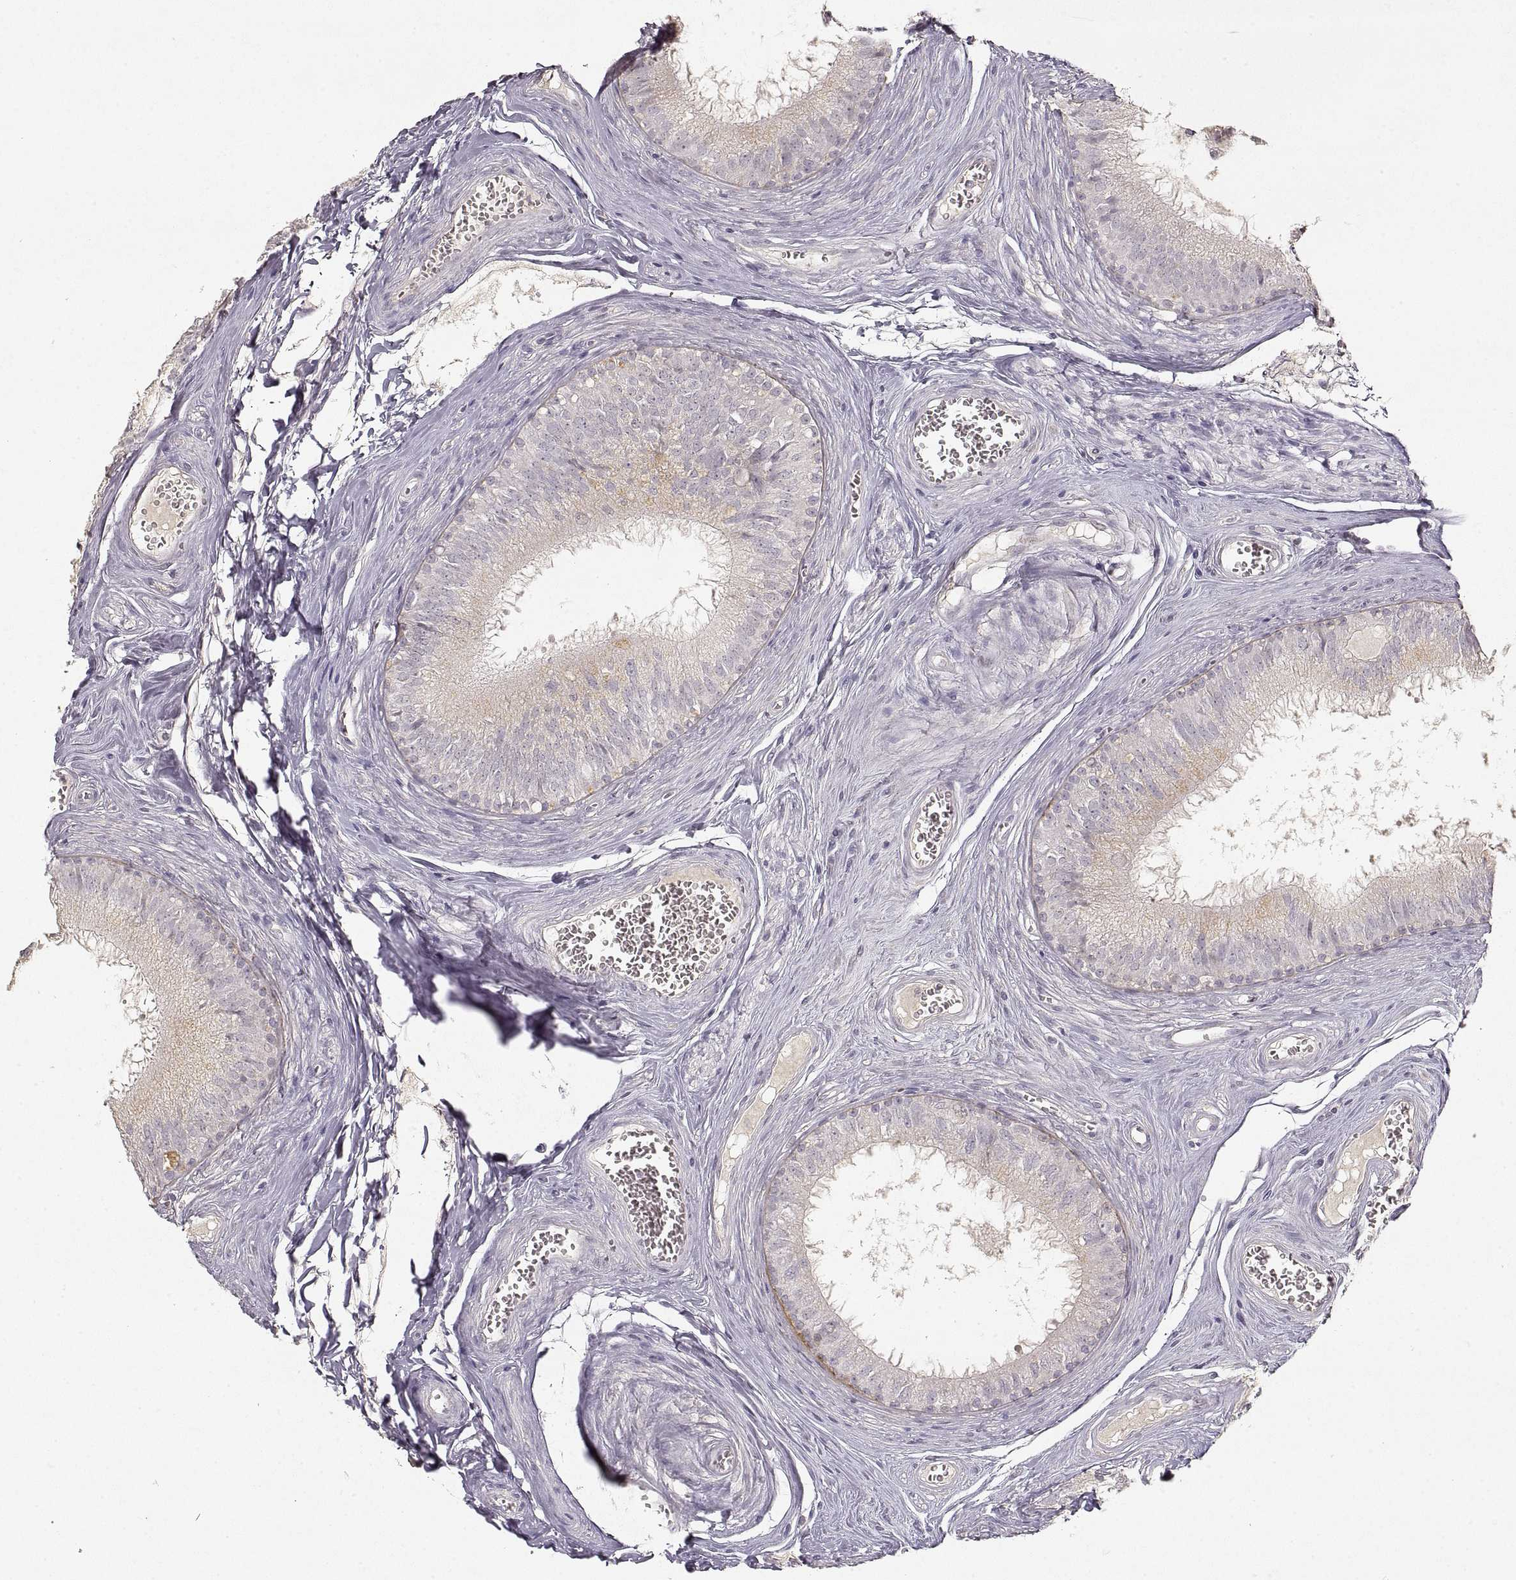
{"staining": {"intensity": "weak", "quantity": ">75%", "location": "cytoplasmic/membranous"}, "tissue": "epididymis", "cell_type": "Glandular cells", "image_type": "normal", "snomed": [{"axis": "morphology", "description": "Normal tissue, NOS"}, {"axis": "topography", "description": "Epididymis"}], "caption": "IHC (DAB) staining of benign epididymis reveals weak cytoplasmic/membranous protein staining in approximately >75% of glandular cells. (DAB (3,3'-diaminobenzidine) = brown stain, brightfield microscopy at high magnification).", "gene": "LAMC2", "patient": {"sex": "male", "age": 37}}